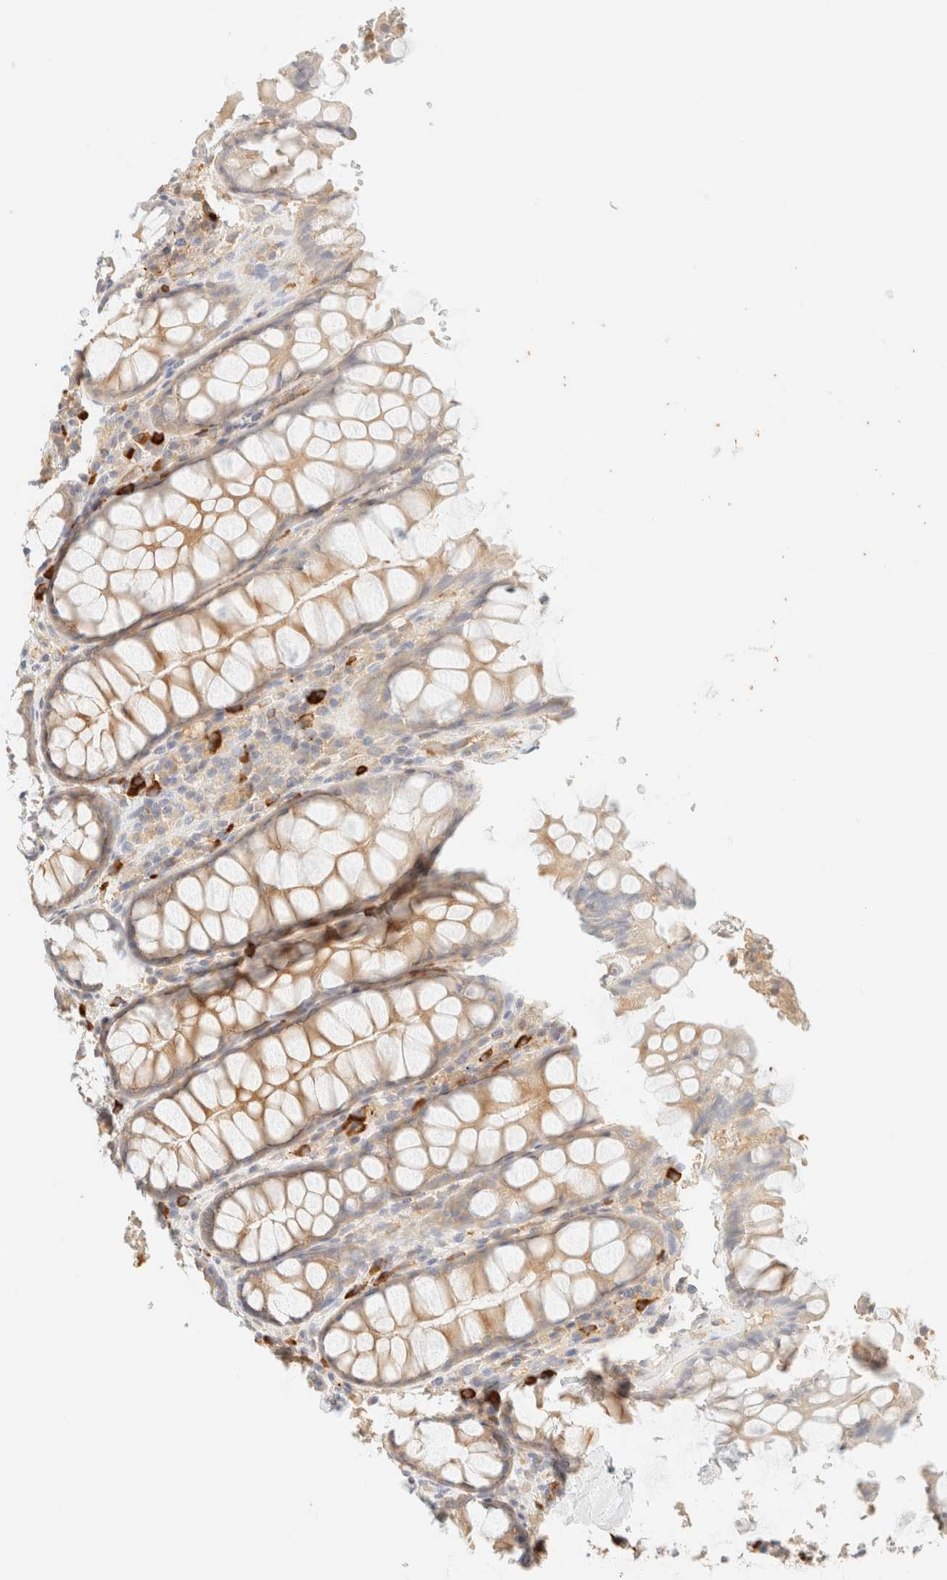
{"staining": {"intensity": "weak", "quantity": ">75%", "location": "cytoplasmic/membranous"}, "tissue": "rectum", "cell_type": "Glandular cells", "image_type": "normal", "snomed": [{"axis": "morphology", "description": "Normal tissue, NOS"}, {"axis": "topography", "description": "Rectum"}], "caption": "About >75% of glandular cells in normal rectum show weak cytoplasmic/membranous protein expression as visualized by brown immunohistochemical staining.", "gene": "FHOD1", "patient": {"sex": "male", "age": 64}}